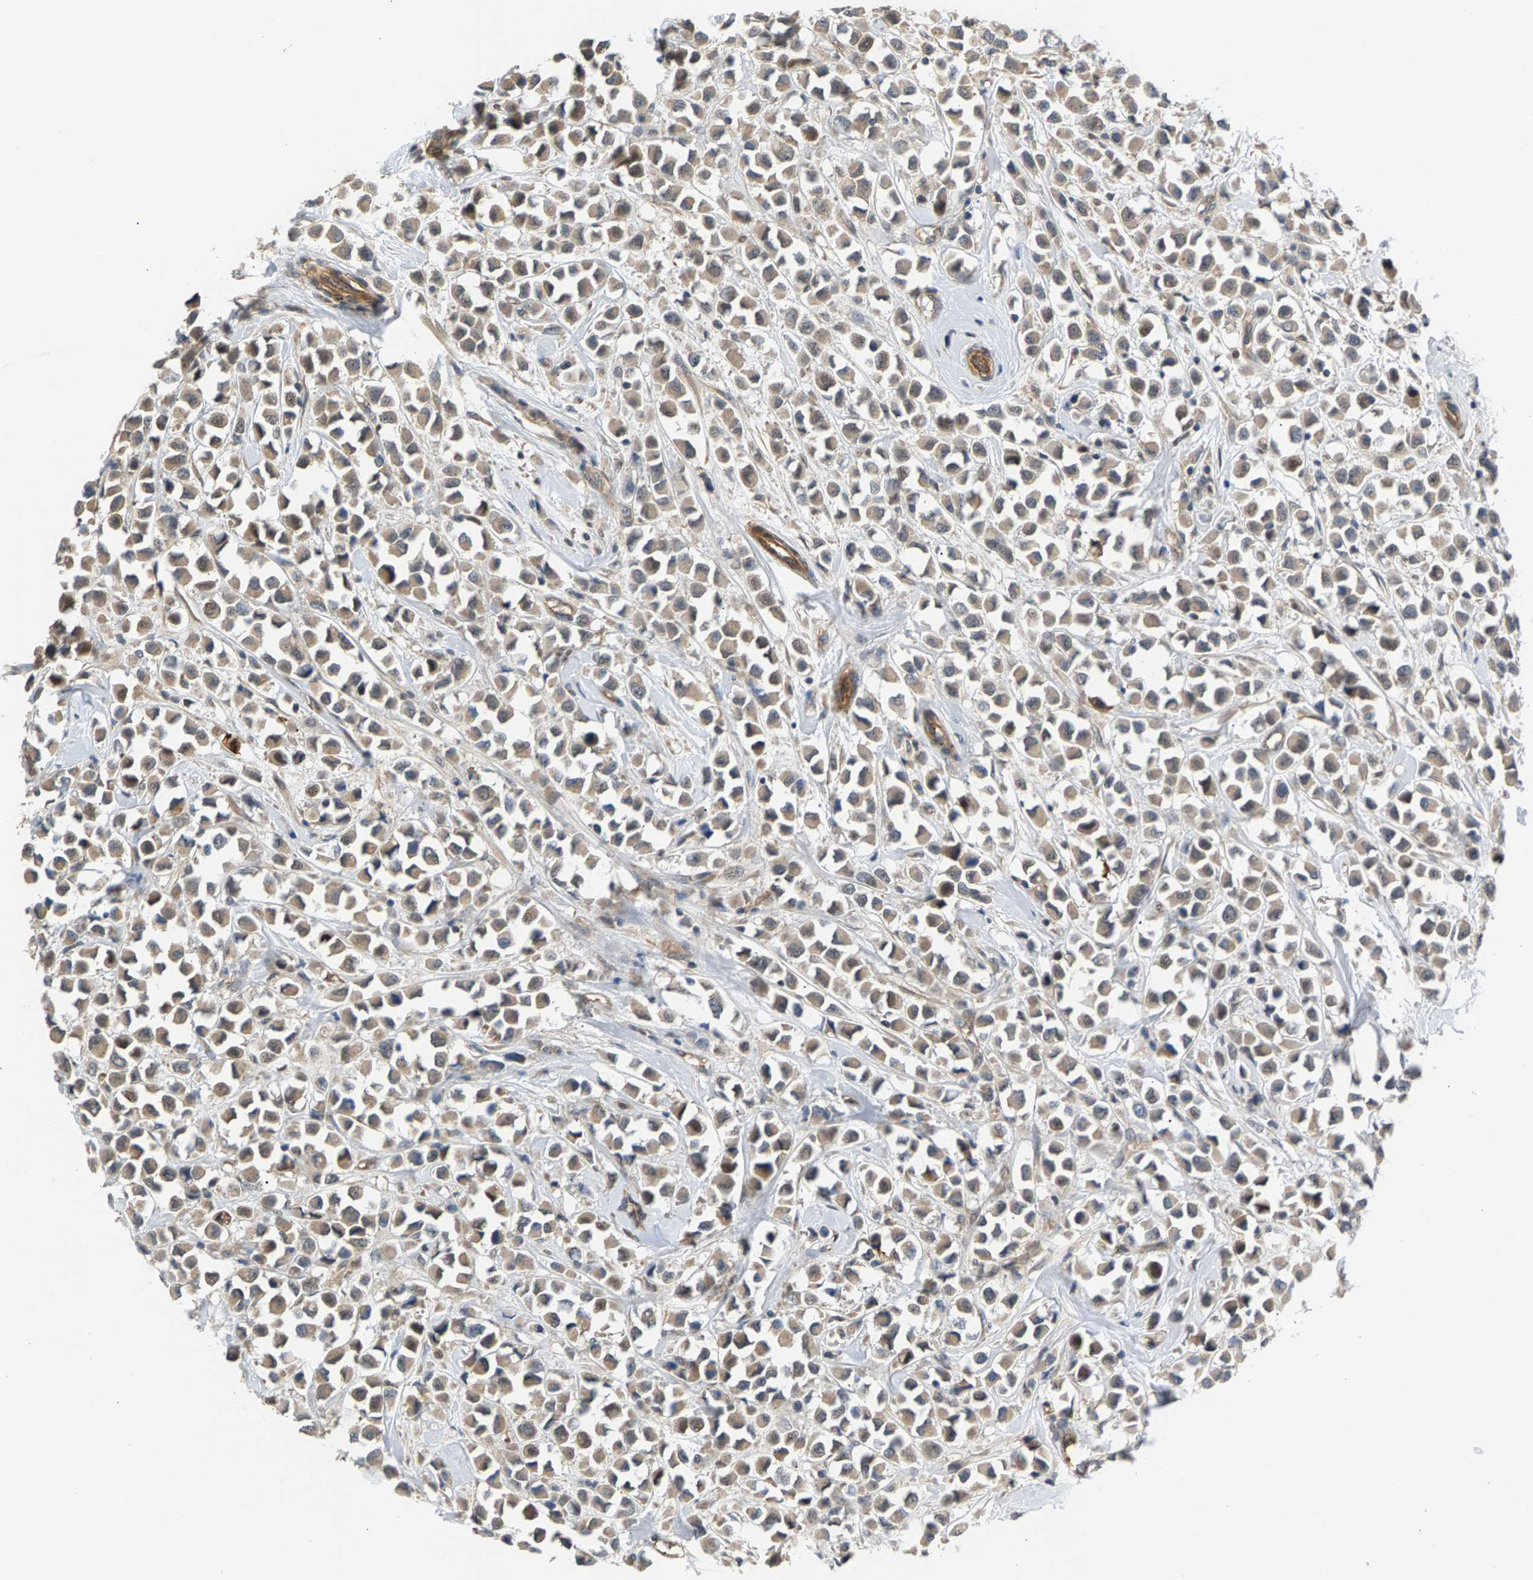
{"staining": {"intensity": "weak", "quantity": ">75%", "location": "cytoplasmic/membranous"}, "tissue": "breast cancer", "cell_type": "Tumor cells", "image_type": "cancer", "snomed": [{"axis": "morphology", "description": "Duct carcinoma"}, {"axis": "topography", "description": "Breast"}], "caption": "A photomicrograph of breast infiltrating ductal carcinoma stained for a protein reveals weak cytoplasmic/membranous brown staining in tumor cells.", "gene": "KRTAP27-1", "patient": {"sex": "female", "age": 61}}